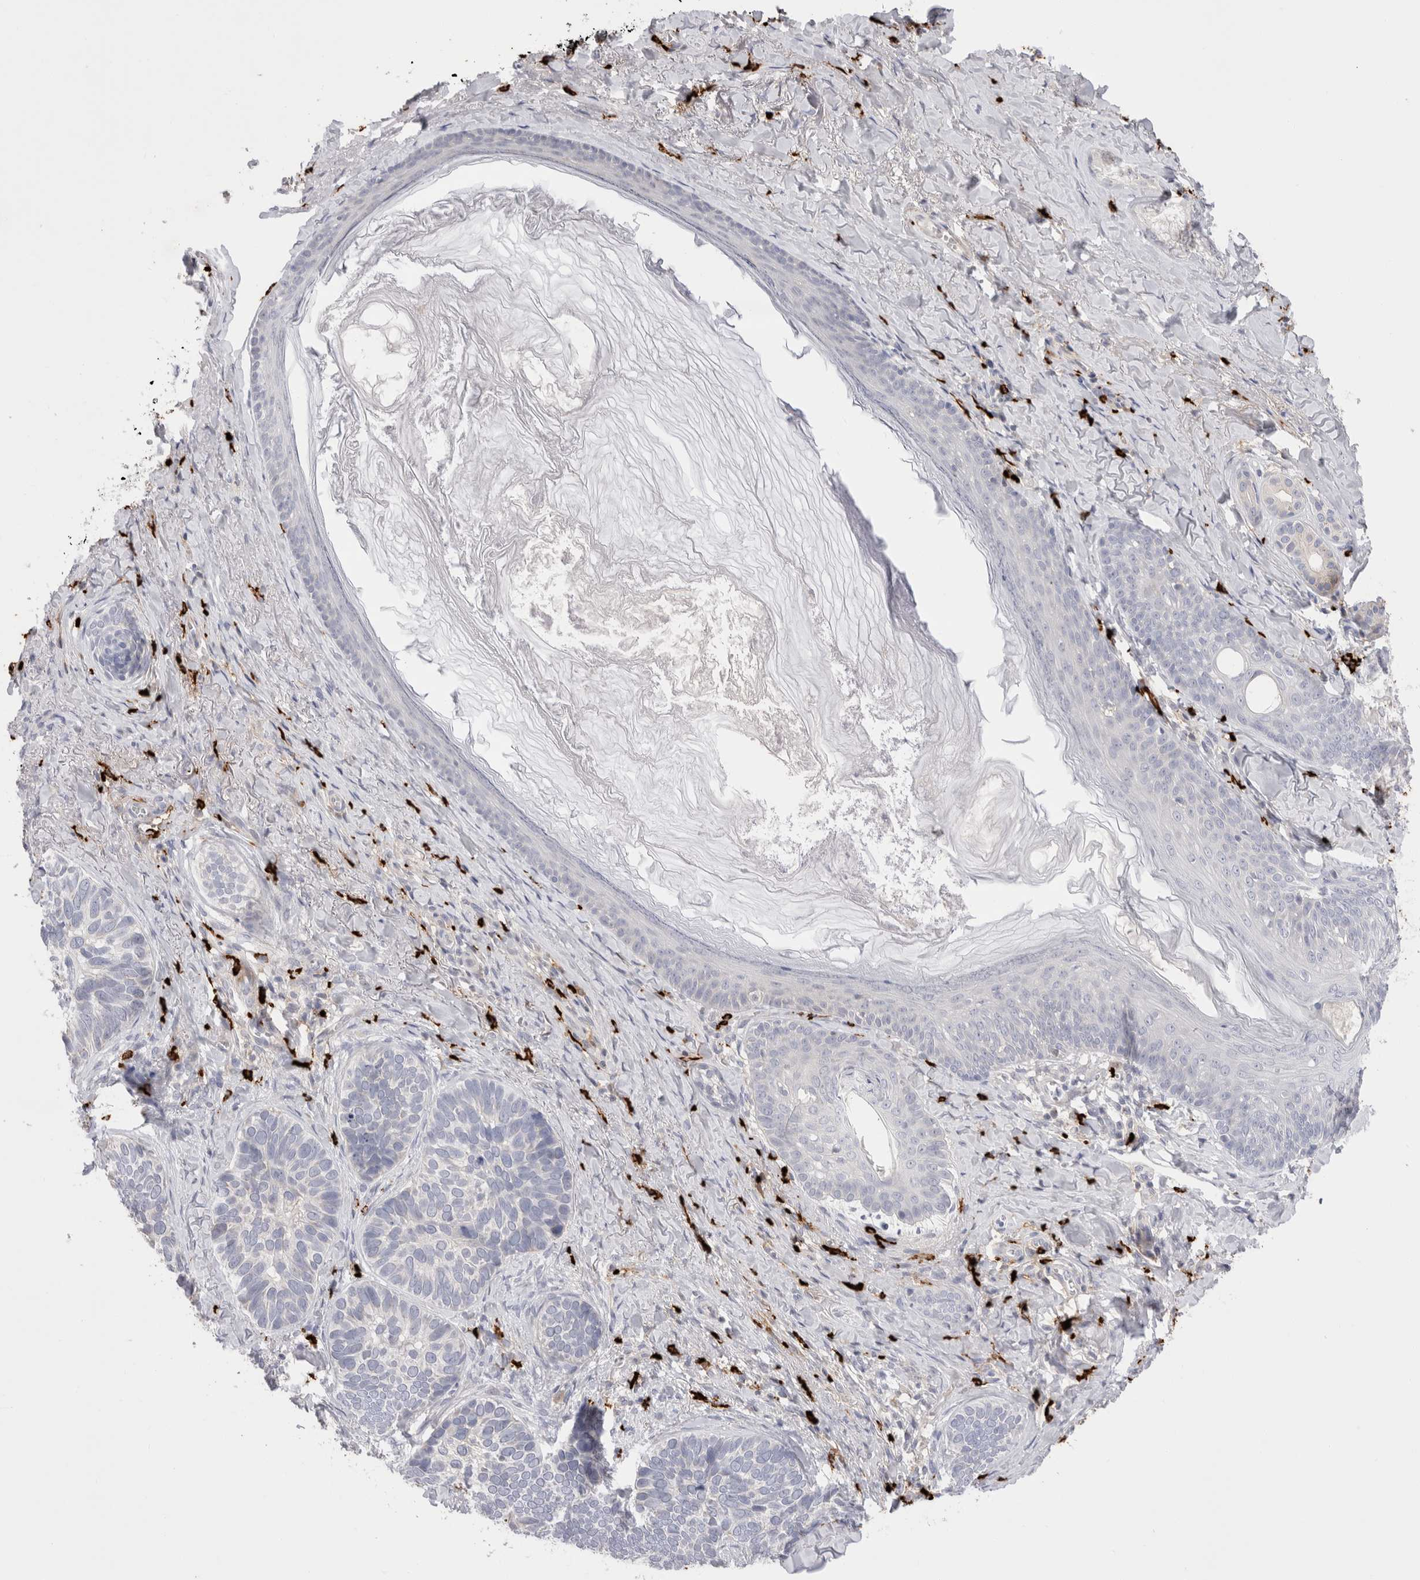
{"staining": {"intensity": "negative", "quantity": "none", "location": "none"}, "tissue": "skin cancer", "cell_type": "Tumor cells", "image_type": "cancer", "snomed": [{"axis": "morphology", "description": "Basal cell carcinoma"}, {"axis": "topography", "description": "Skin"}], "caption": "Immunohistochemistry (IHC) of human skin cancer shows no staining in tumor cells.", "gene": "SPINK2", "patient": {"sex": "male", "age": 62}}